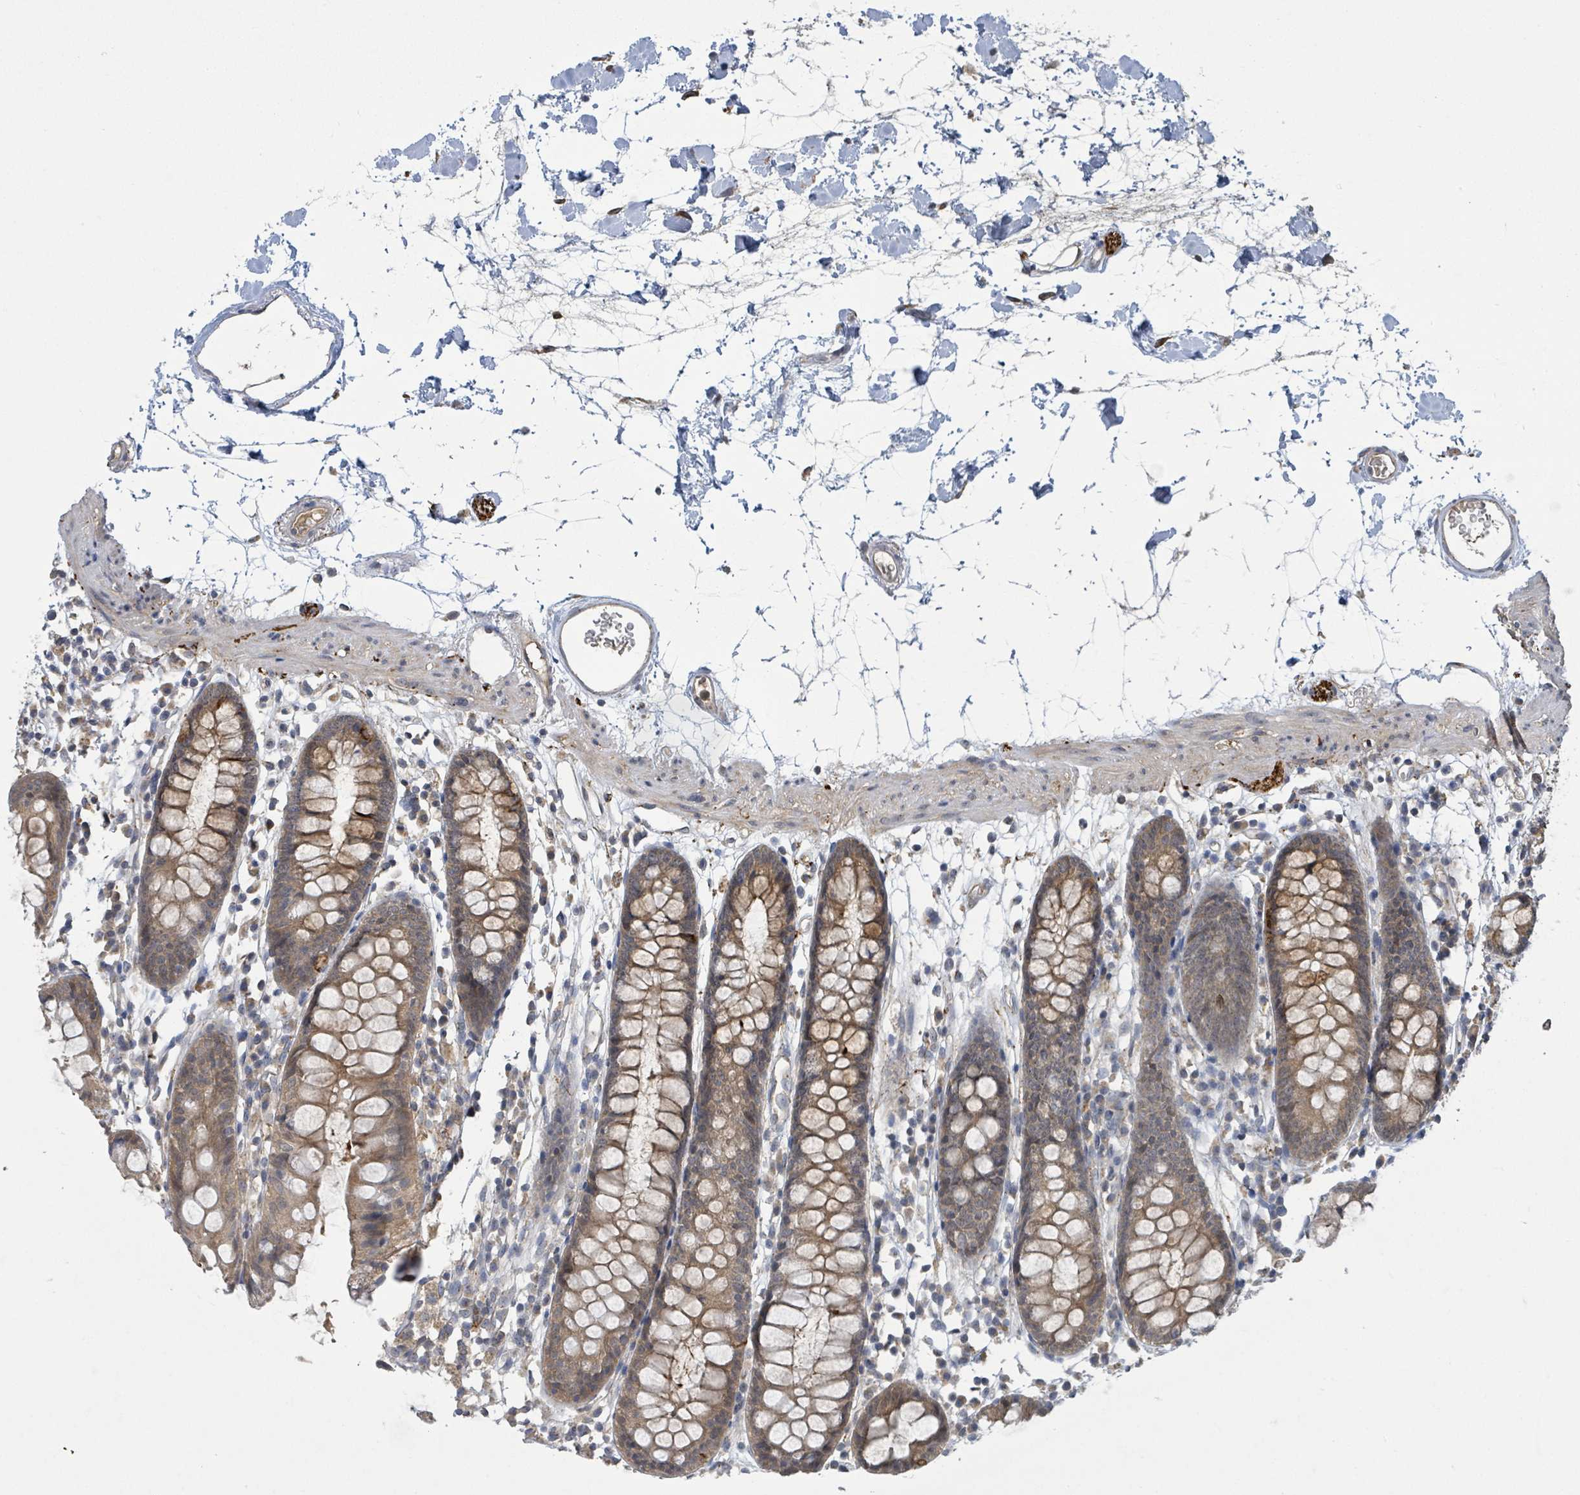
{"staining": {"intensity": "weak", "quantity": ">75%", "location": "cytoplasmic/membranous"}, "tissue": "colon", "cell_type": "Endothelial cells", "image_type": "normal", "snomed": [{"axis": "morphology", "description": "Normal tissue, NOS"}, {"axis": "topography", "description": "Colon"}], "caption": "Endothelial cells show low levels of weak cytoplasmic/membranous expression in approximately >75% of cells in unremarkable human colon. (DAB (3,3'-diaminobenzidine) IHC, brown staining for protein, blue staining for nuclei).", "gene": "CCDC121", "patient": {"sex": "female", "age": 82}}